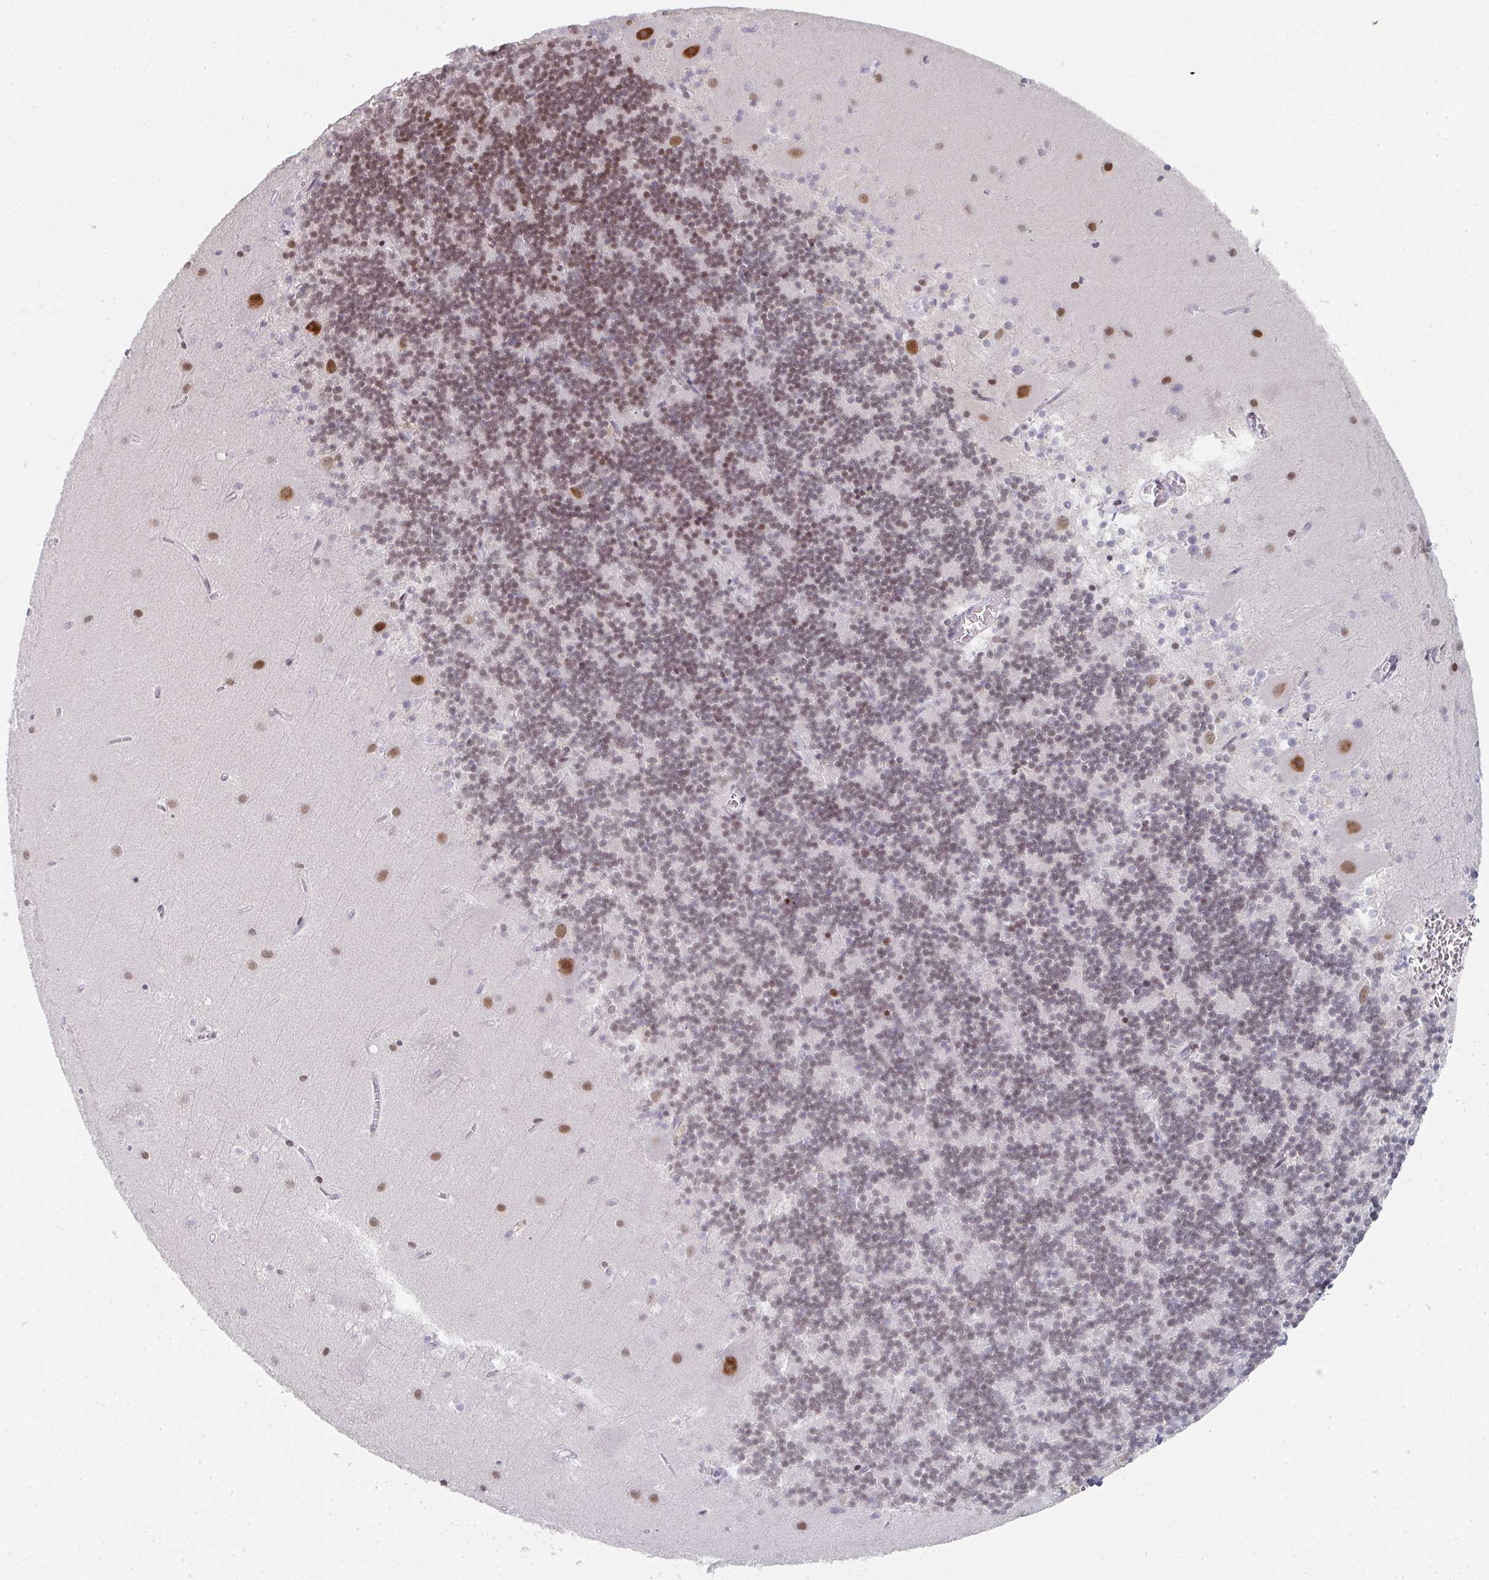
{"staining": {"intensity": "weak", "quantity": "25%-75%", "location": "nuclear"}, "tissue": "cerebellum", "cell_type": "Cells in granular layer", "image_type": "normal", "snomed": [{"axis": "morphology", "description": "Normal tissue, NOS"}, {"axis": "topography", "description": "Cerebellum"}], "caption": "High-power microscopy captured an immunohistochemistry (IHC) photomicrograph of benign cerebellum, revealing weak nuclear expression in about 25%-75% of cells in granular layer. Using DAB (3,3'-diaminobenzidine) (brown) and hematoxylin (blue) stains, captured at high magnification using brightfield microscopy.", "gene": "LIN54", "patient": {"sex": "male", "age": 54}}